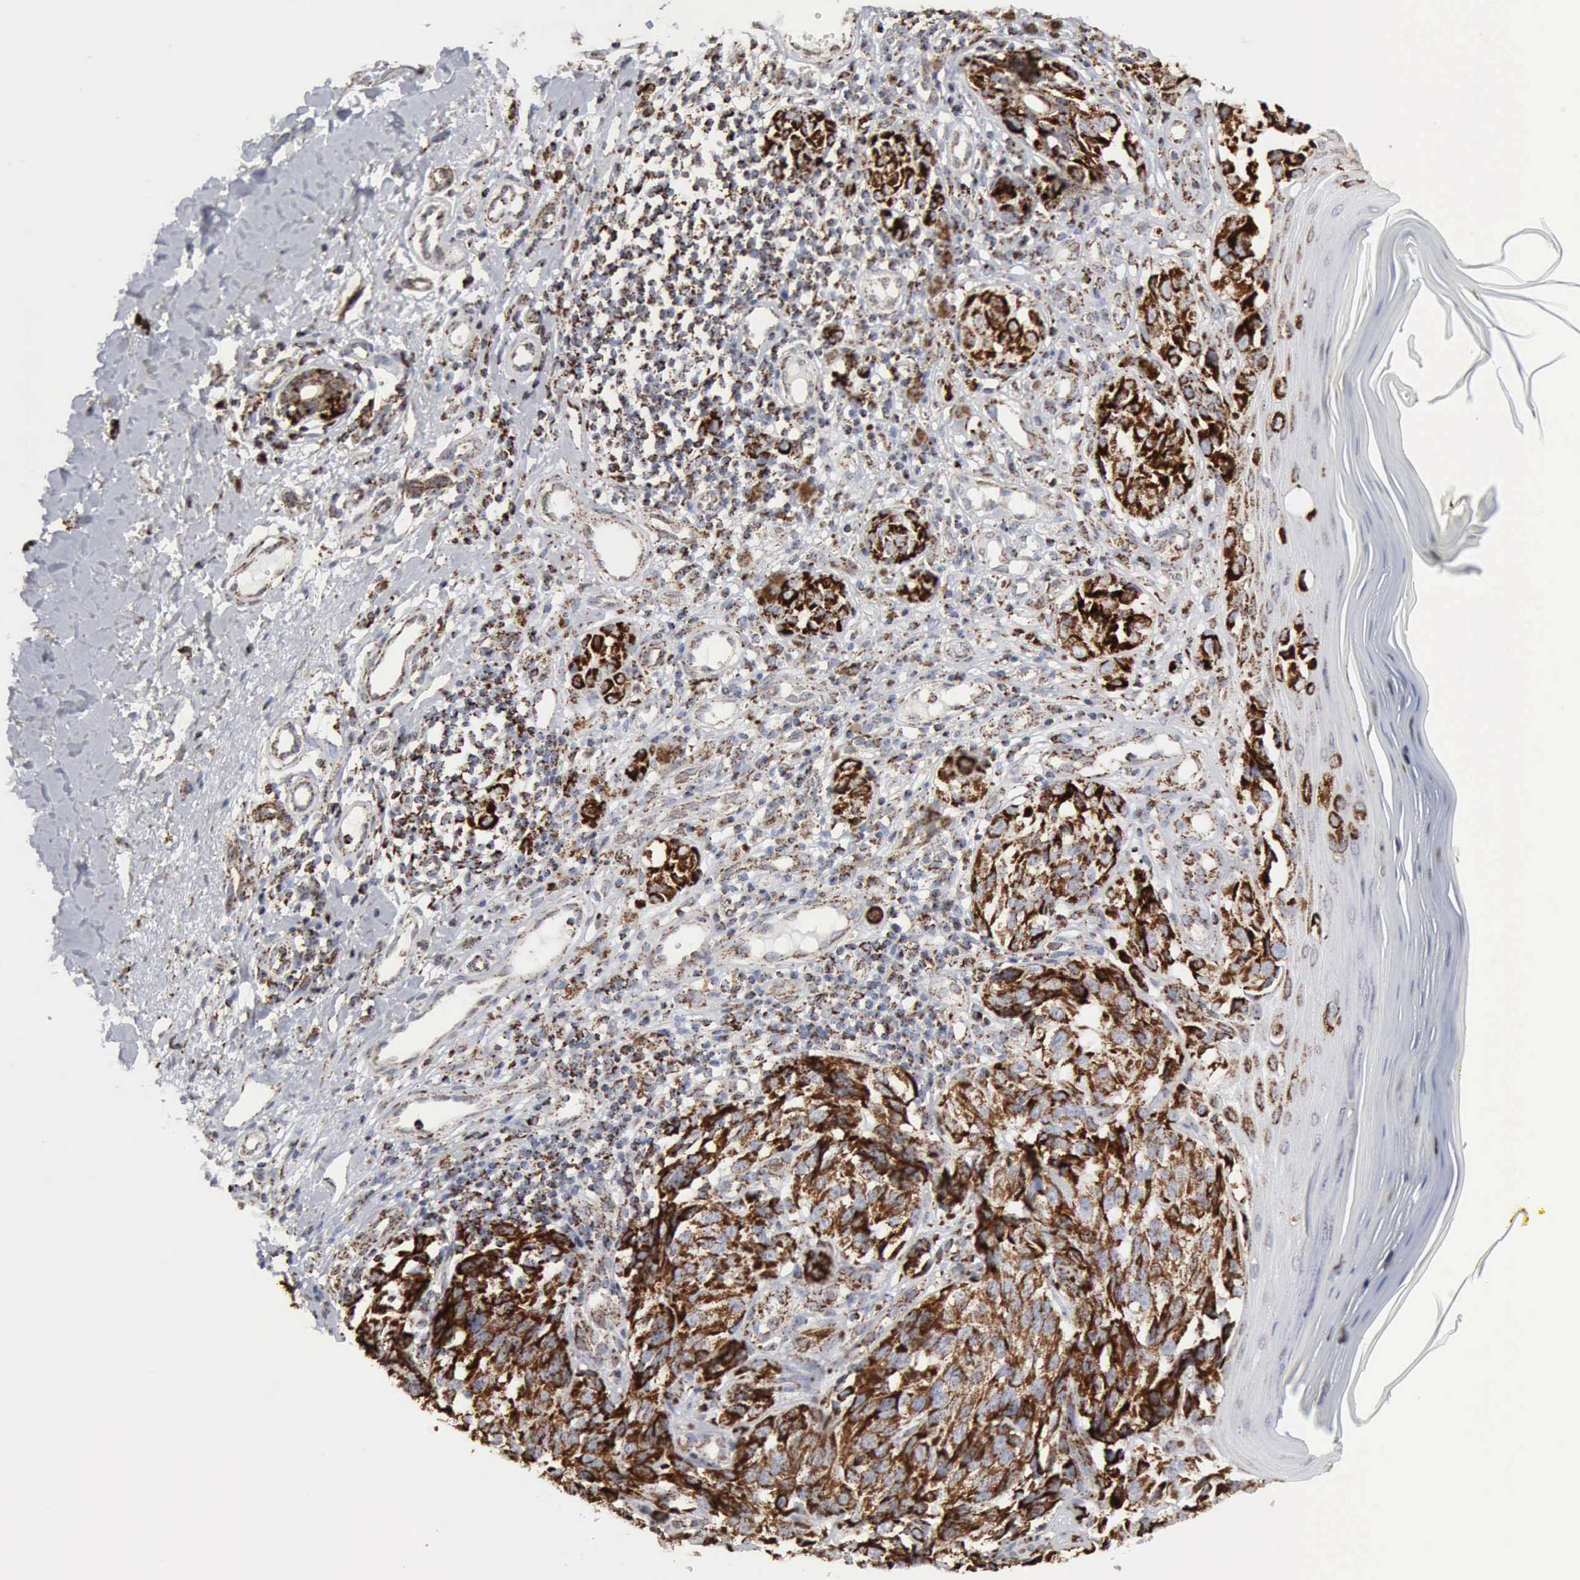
{"staining": {"intensity": "strong", "quantity": ">75%", "location": "cytoplasmic/membranous"}, "tissue": "melanoma", "cell_type": "Tumor cells", "image_type": "cancer", "snomed": [{"axis": "morphology", "description": "Malignant melanoma, NOS"}, {"axis": "topography", "description": "Skin"}], "caption": "Immunohistochemistry (DAB (3,3'-diaminobenzidine)) staining of melanoma displays strong cytoplasmic/membranous protein staining in about >75% of tumor cells.", "gene": "ACO2", "patient": {"sex": "male", "age": 67}}